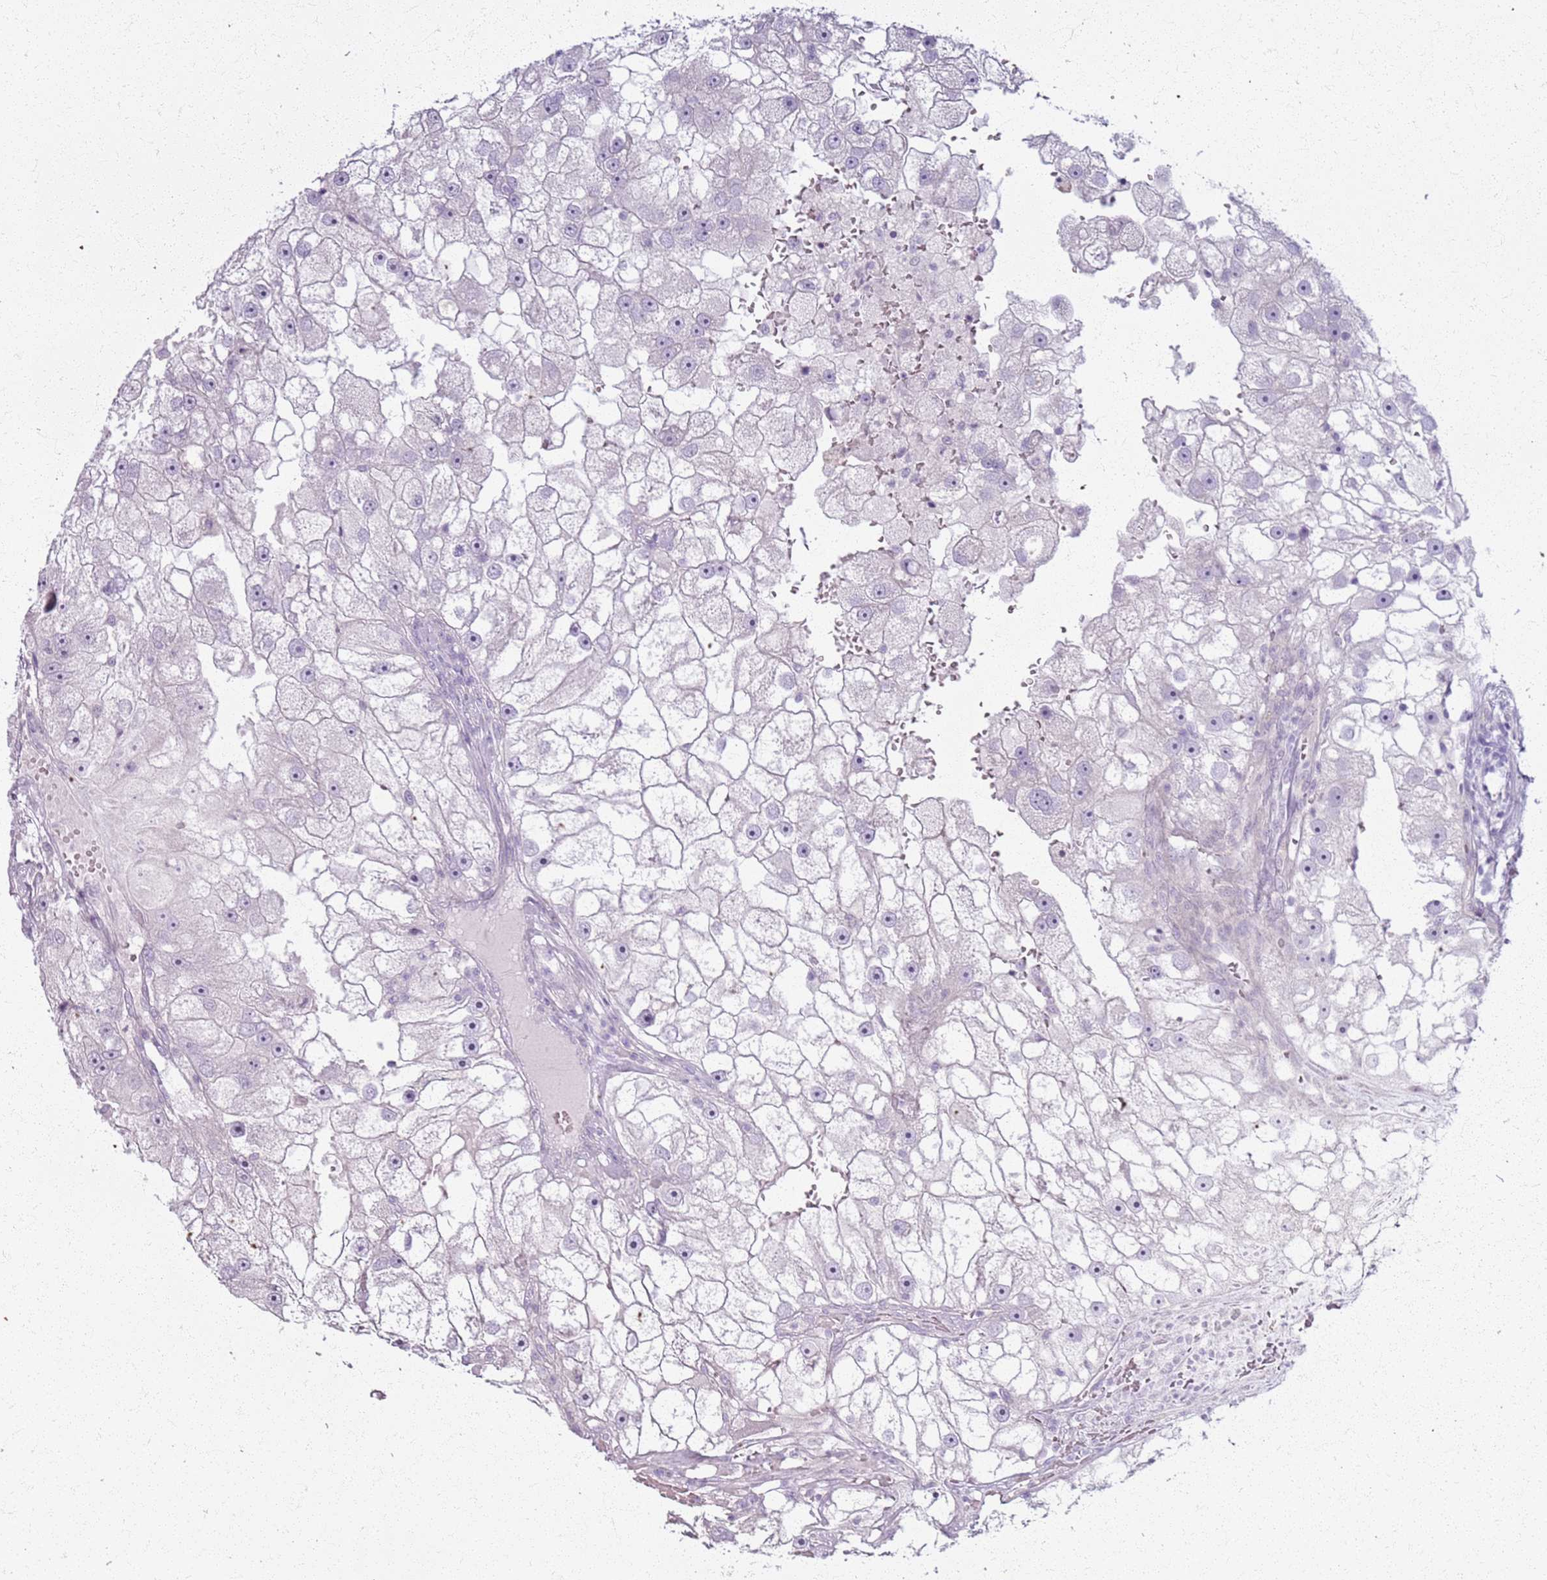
{"staining": {"intensity": "negative", "quantity": "none", "location": "none"}, "tissue": "renal cancer", "cell_type": "Tumor cells", "image_type": "cancer", "snomed": [{"axis": "morphology", "description": "Adenocarcinoma, NOS"}, {"axis": "topography", "description": "Kidney"}], "caption": "IHC of renal adenocarcinoma shows no staining in tumor cells.", "gene": "CSRP3", "patient": {"sex": "male", "age": 63}}